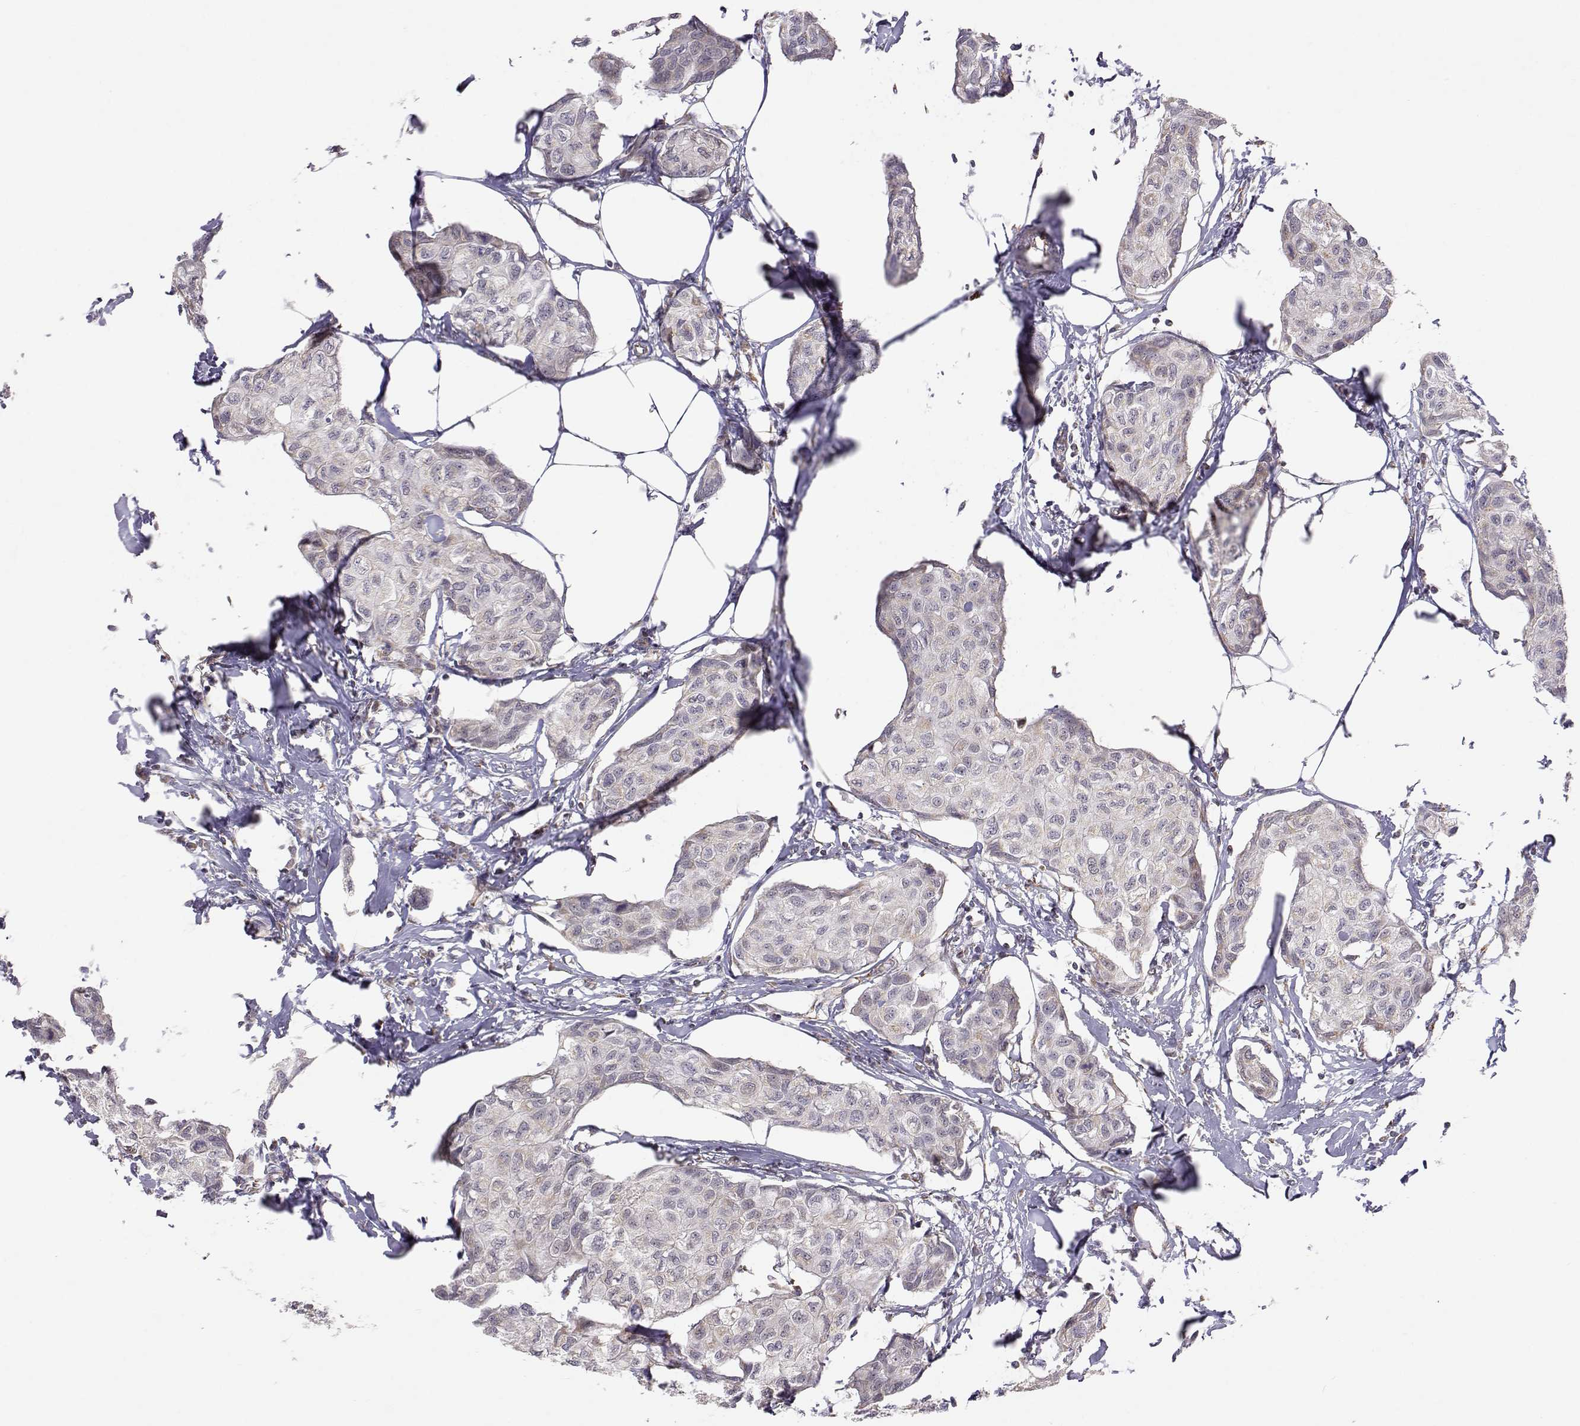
{"staining": {"intensity": "negative", "quantity": "none", "location": "none"}, "tissue": "breast cancer", "cell_type": "Tumor cells", "image_type": "cancer", "snomed": [{"axis": "morphology", "description": "Duct carcinoma"}, {"axis": "topography", "description": "Breast"}], "caption": "A high-resolution micrograph shows immunohistochemistry (IHC) staining of breast intraductal carcinoma, which displays no significant expression in tumor cells.", "gene": "EXOG", "patient": {"sex": "female", "age": 80}}